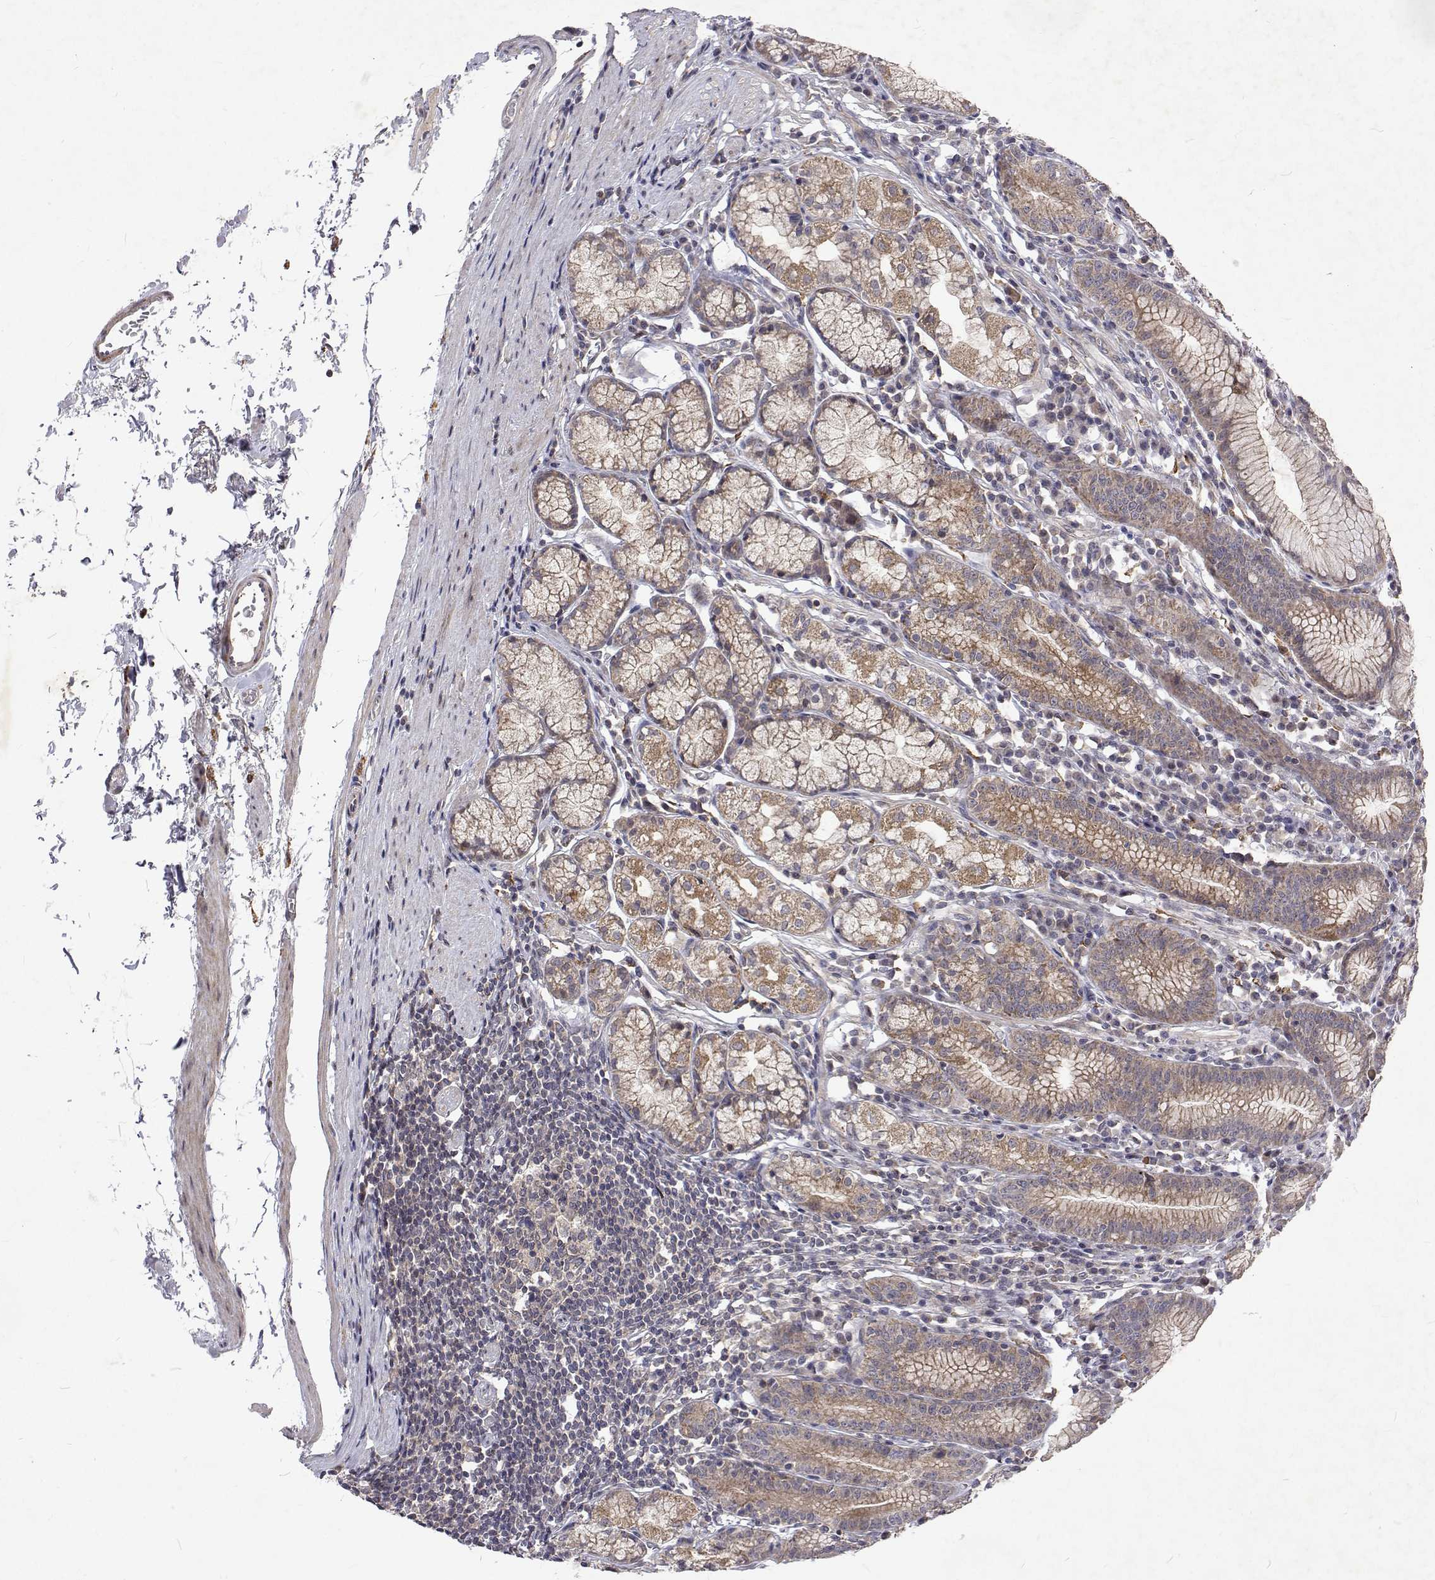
{"staining": {"intensity": "moderate", "quantity": ">75%", "location": "cytoplasmic/membranous"}, "tissue": "stomach", "cell_type": "Glandular cells", "image_type": "normal", "snomed": [{"axis": "morphology", "description": "Normal tissue, NOS"}, {"axis": "topography", "description": "Stomach"}], "caption": "This image shows IHC staining of benign stomach, with medium moderate cytoplasmic/membranous expression in approximately >75% of glandular cells.", "gene": "ALKBH8", "patient": {"sex": "male", "age": 55}}